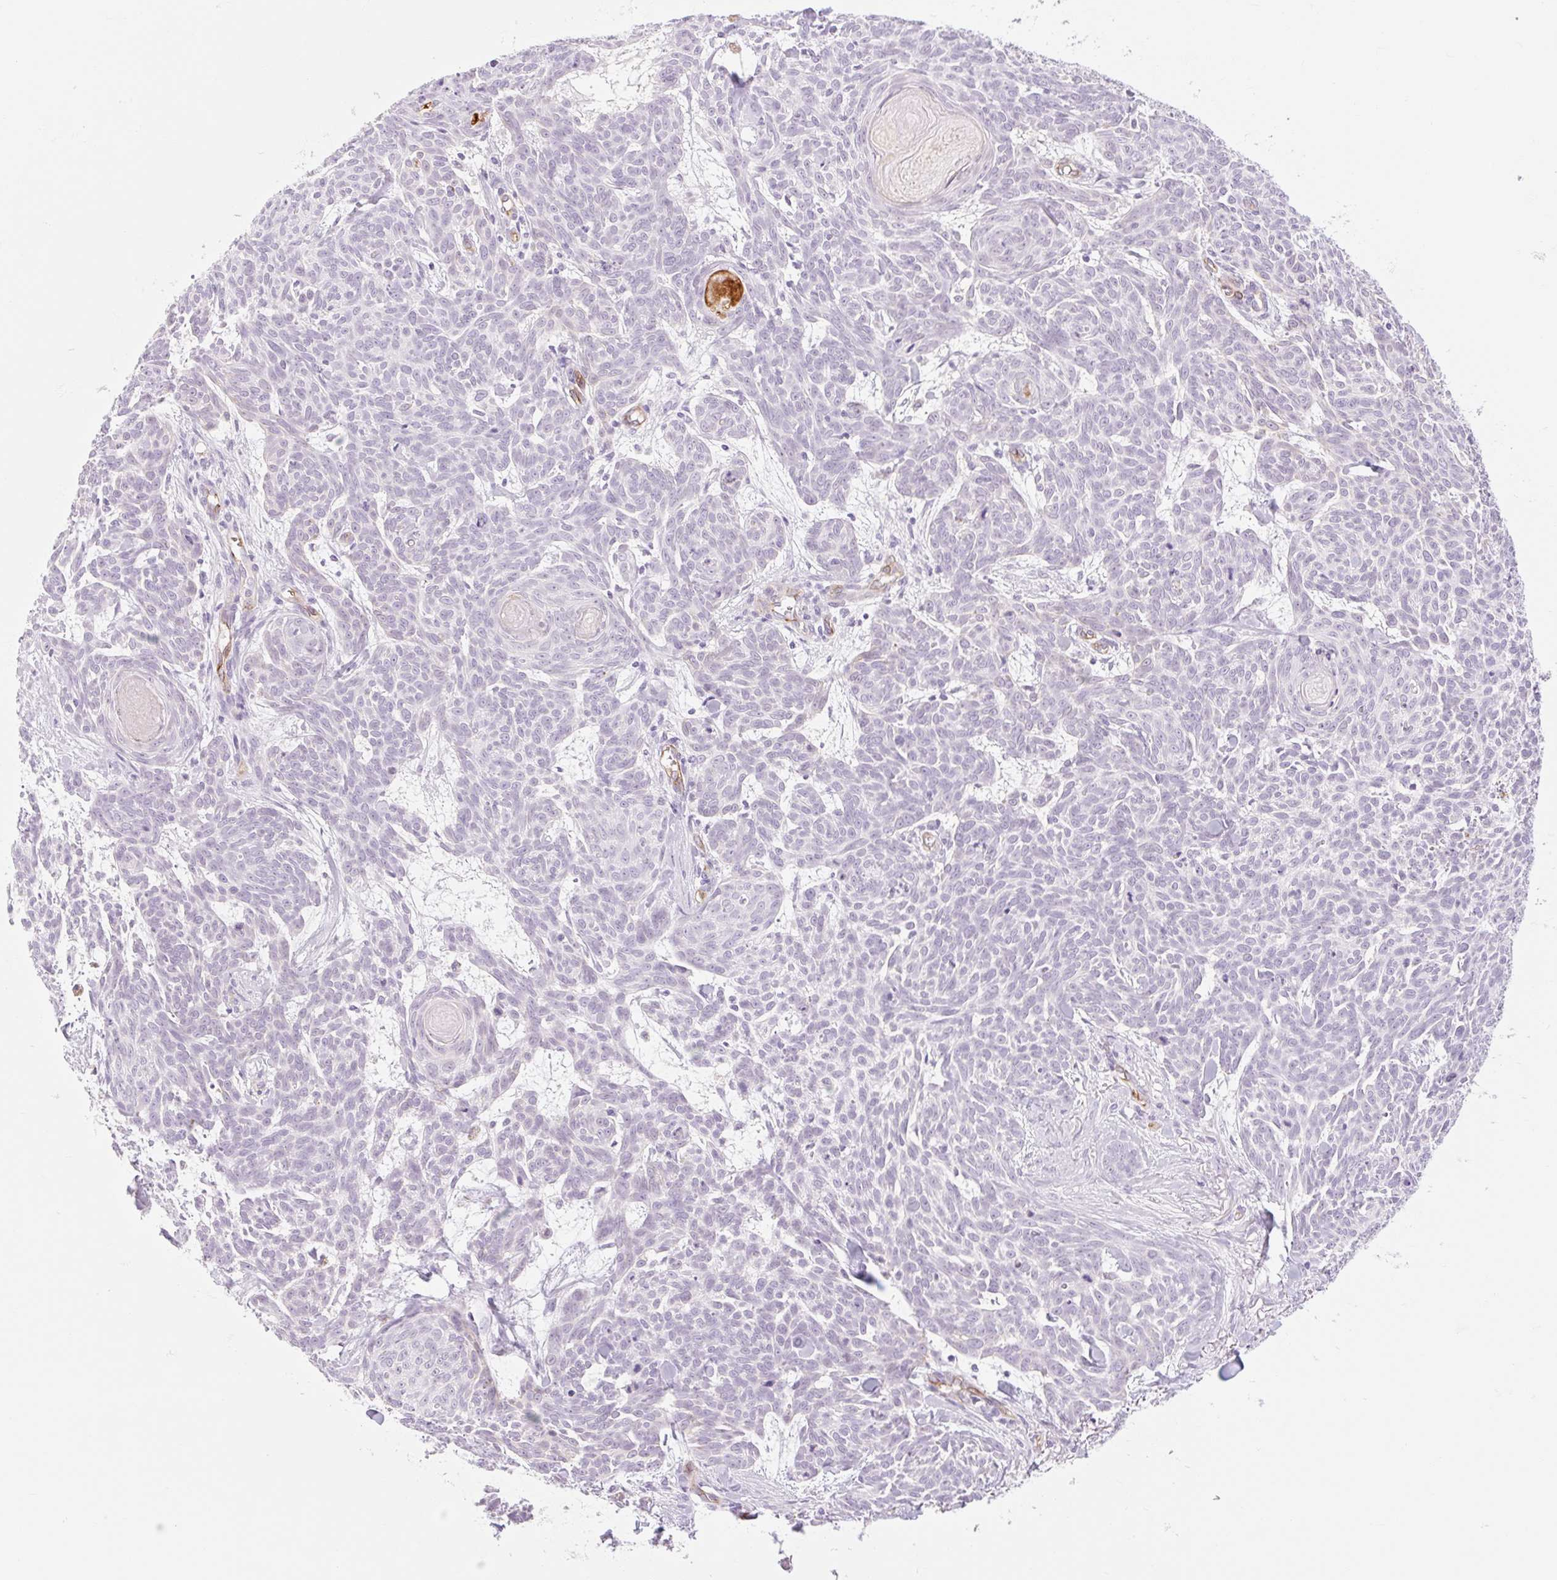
{"staining": {"intensity": "negative", "quantity": "none", "location": "none"}, "tissue": "skin cancer", "cell_type": "Tumor cells", "image_type": "cancer", "snomed": [{"axis": "morphology", "description": "Basal cell carcinoma"}, {"axis": "topography", "description": "Skin"}], "caption": "The image displays no significant positivity in tumor cells of basal cell carcinoma (skin).", "gene": "TAF1L", "patient": {"sex": "female", "age": 93}}